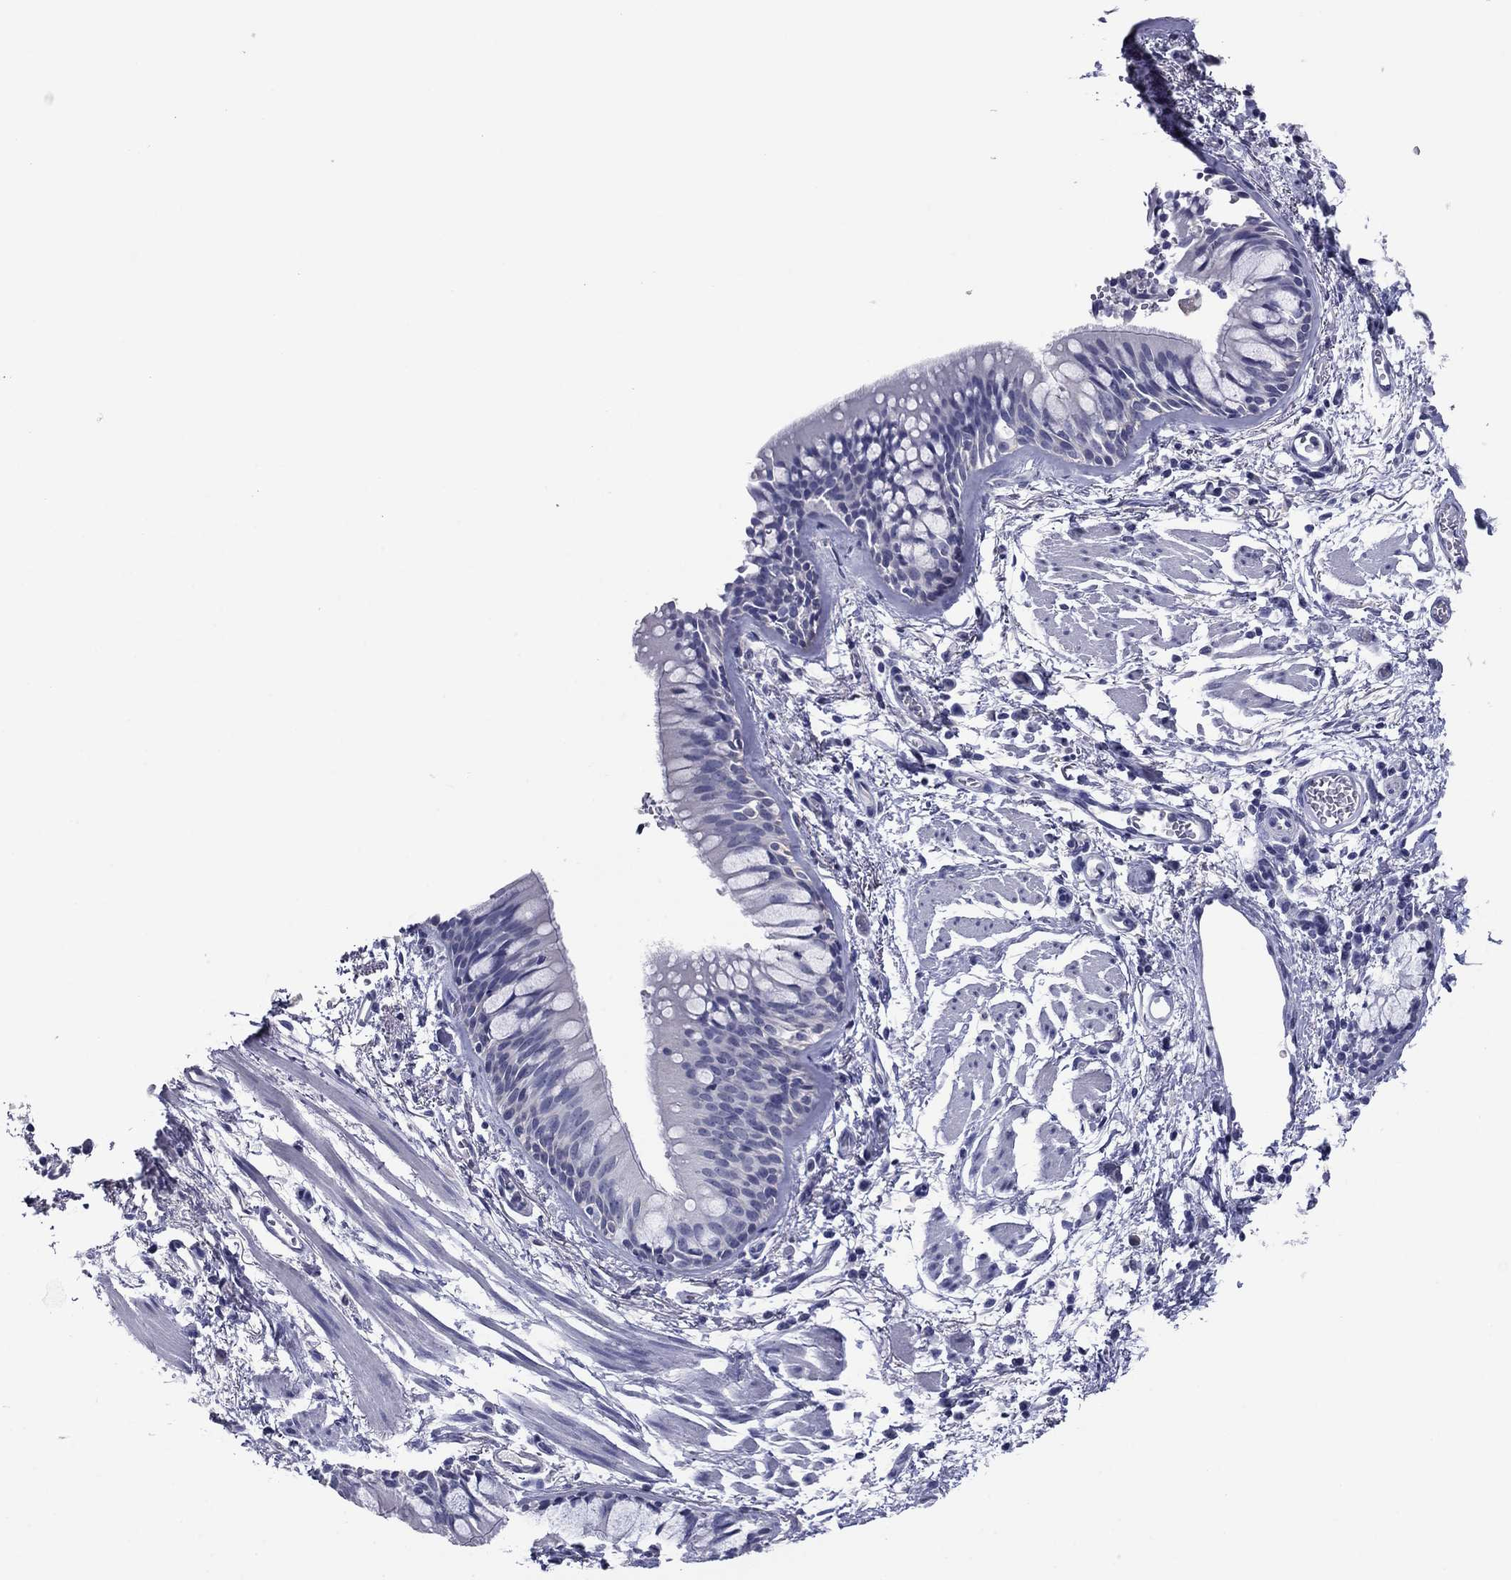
{"staining": {"intensity": "negative", "quantity": "none", "location": "none"}, "tissue": "bronchus", "cell_type": "Respiratory epithelial cells", "image_type": "normal", "snomed": [{"axis": "morphology", "description": "Normal tissue, NOS"}, {"axis": "topography", "description": "Bronchus"}, {"axis": "topography", "description": "Lung"}], "caption": "The immunohistochemistry image has no significant expression in respiratory epithelial cells of bronchus. (Immunohistochemistry (ihc), brightfield microscopy, high magnification).", "gene": "HAO1", "patient": {"sex": "female", "age": 57}}